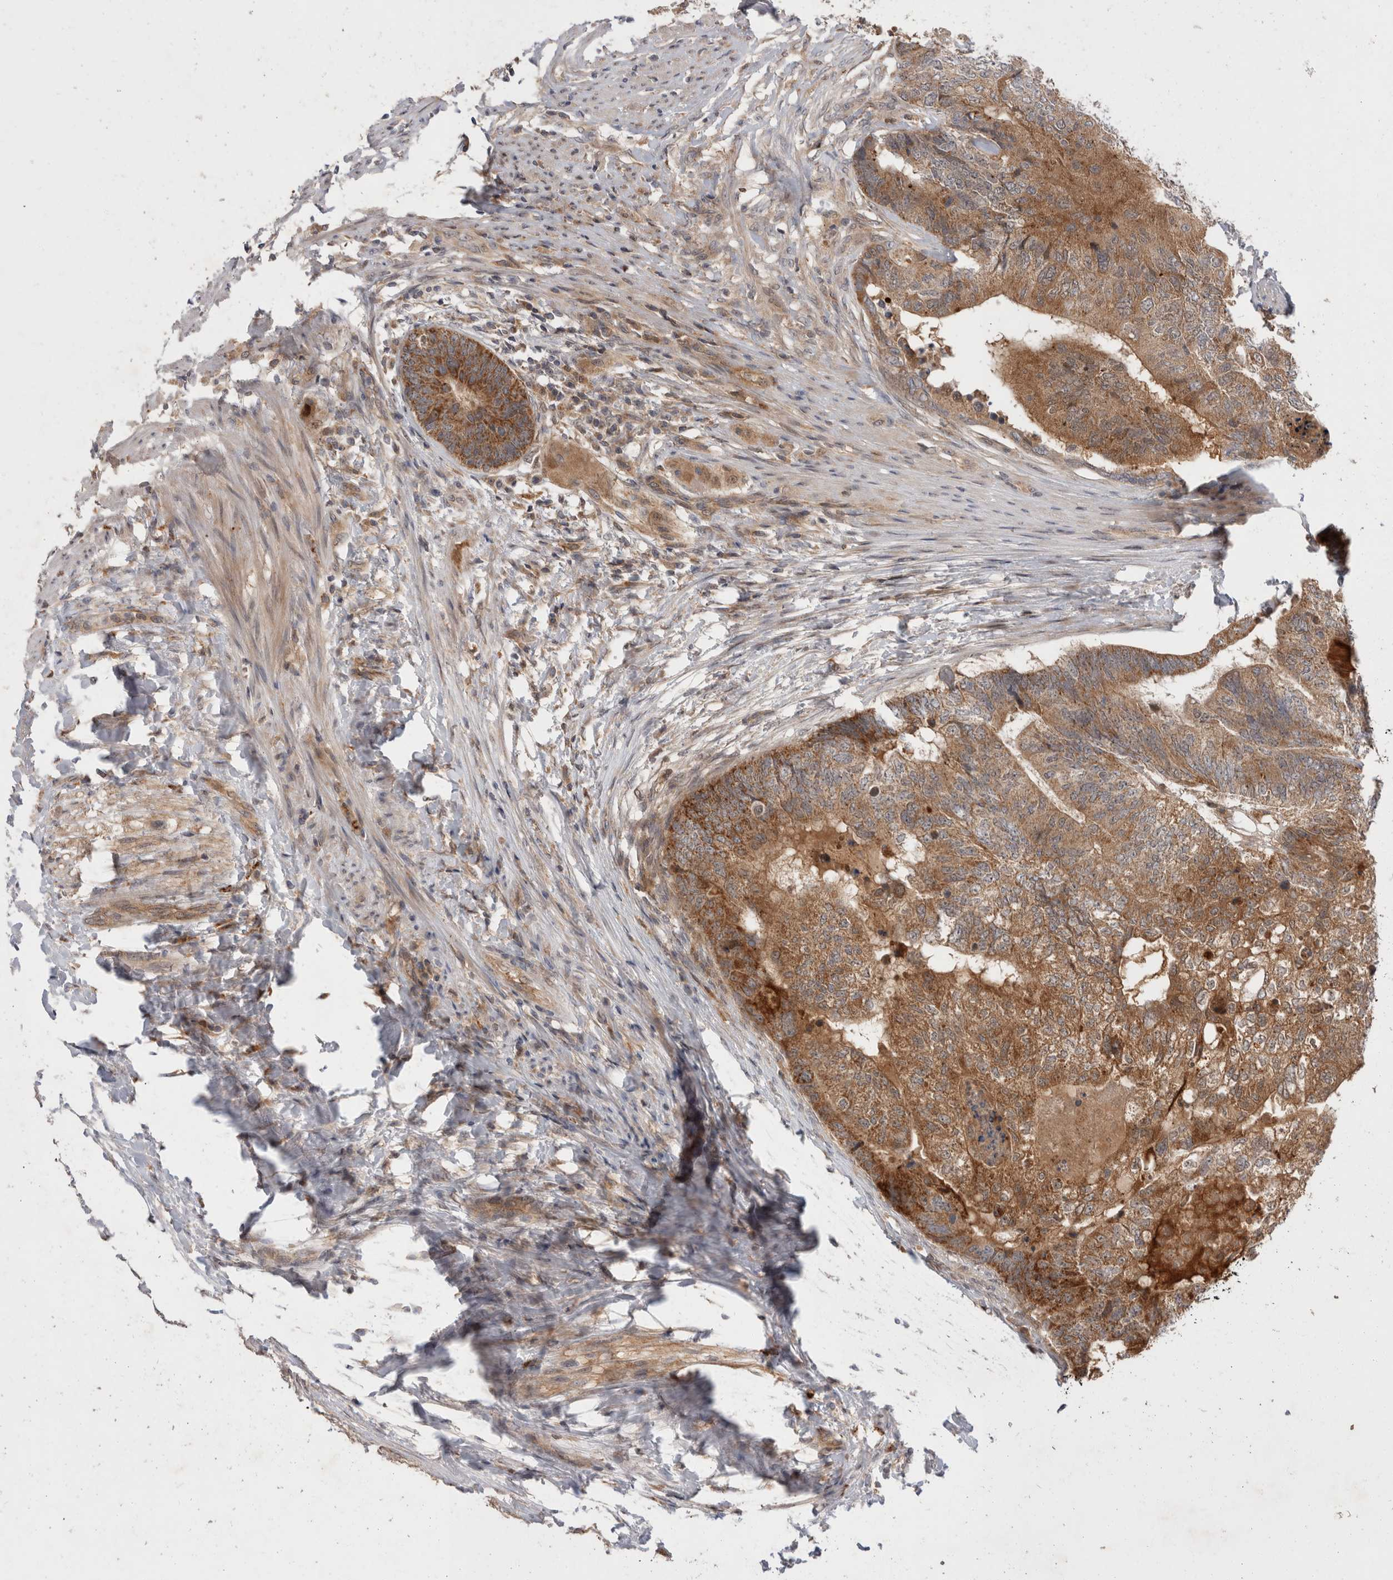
{"staining": {"intensity": "moderate", "quantity": ">75%", "location": "cytoplasmic/membranous"}, "tissue": "colorectal cancer", "cell_type": "Tumor cells", "image_type": "cancer", "snomed": [{"axis": "morphology", "description": "Adenocarcinoma, NOS"}, {"axis": "topography", "description": "Colon"}], "caption": "Immunohistochemical staining of colorectal cancer shows medium levels of moderate cytoplasmic/membranous protein staining in about >75% of tumor cells.", "gene": "MRPL37", "patient": {"sex": "female", "age": 67}}